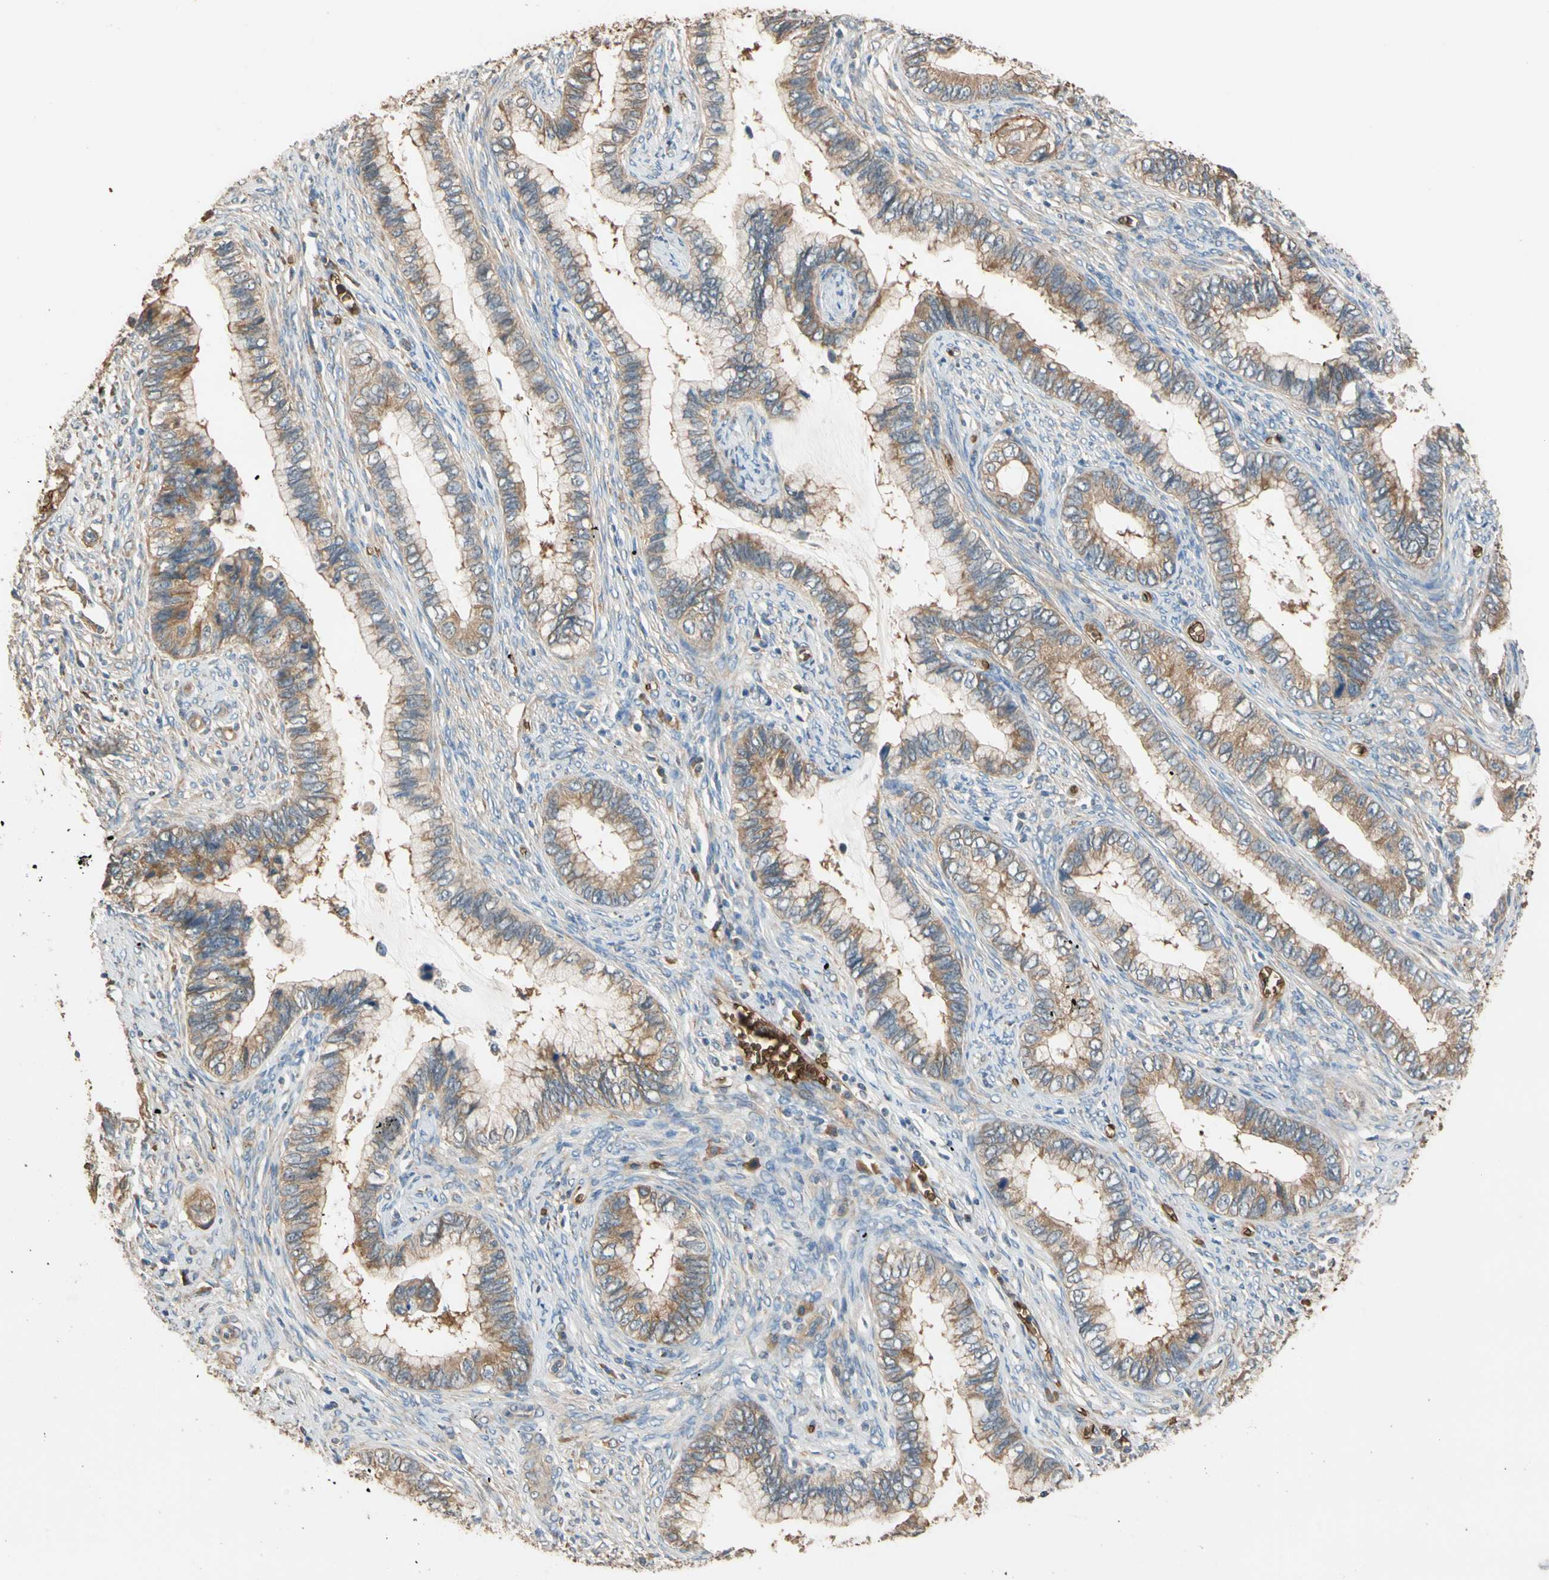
{"staining": {"intensity": "moderate", "quantity": "25%-75%", "location": "cytoplasmic/membranous"}, "tissue": "cervical cancer", "cell_type": "Tumor cells", "image_type": "cancer", "snomed": [{"axis": "morphology", "description": "Adenocarcinoma, NOS"}, {"axis": "topography", "description": "Cervix"}], "caption": "This image shows IHC staining of human adenocarcinoma (cervical), with medium moderate cytoplasmic/membranous expression in approximately 25%-75% of tumor cells.", "gene": "RIOK2", "patient": {"sex": "female", "age": 44}}